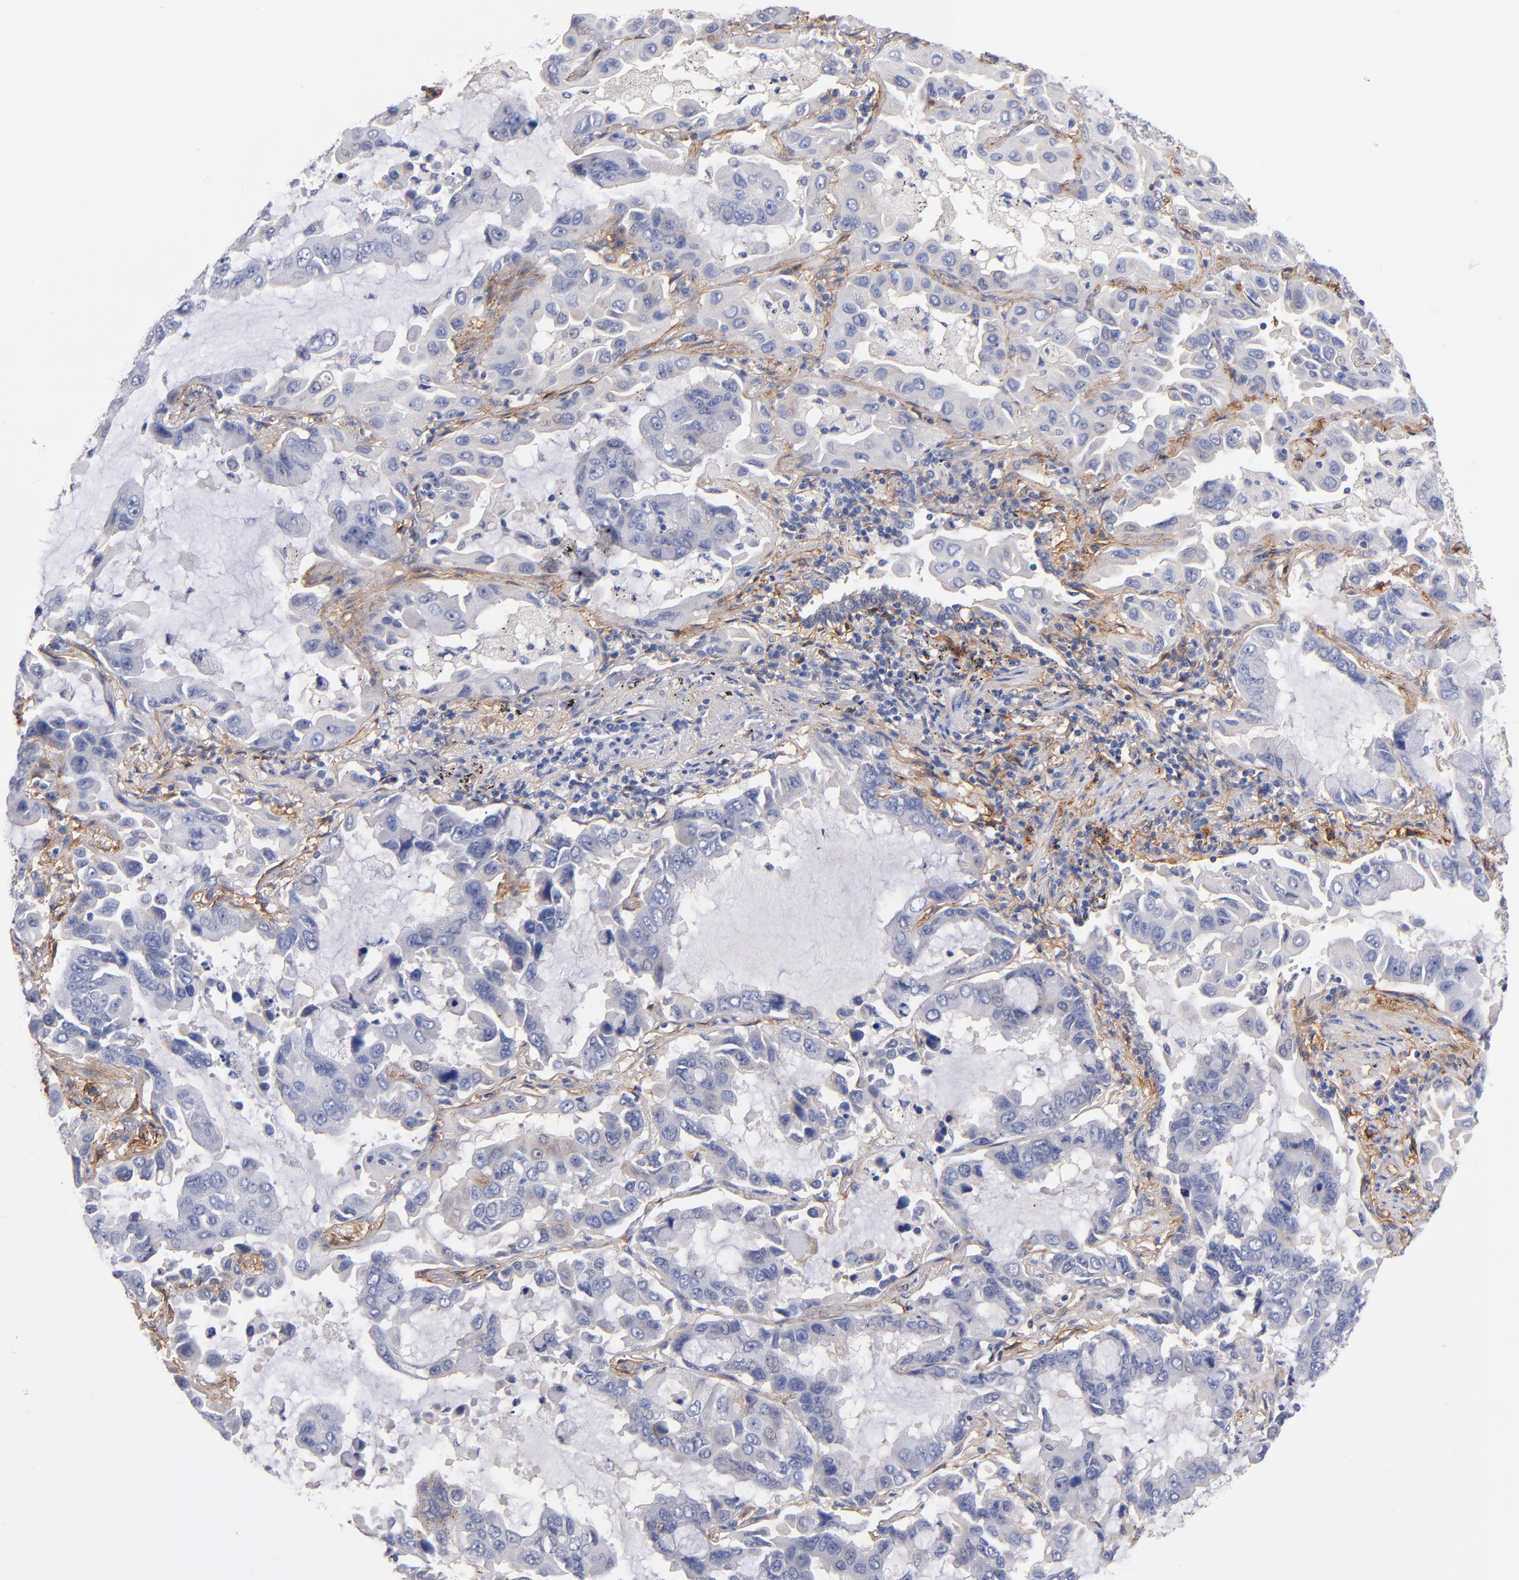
{"staining": {"intensity": "negative", "quantity": "none", "location": "none"}, "tissue": "lung cancer", "cell_type": "Tumor cells", "image_type": "cancer", "snomed": [{"axis": "morphology", "description": "Adenocarcinoma, NOS"}, {"axis": "topography", "description": "Lung"}], "caption": "Image shows no significant protein expression in tumor cells of lung cancer.", "gene": "PLSCR4", "patient": {"sex": "male", "age": 64}}